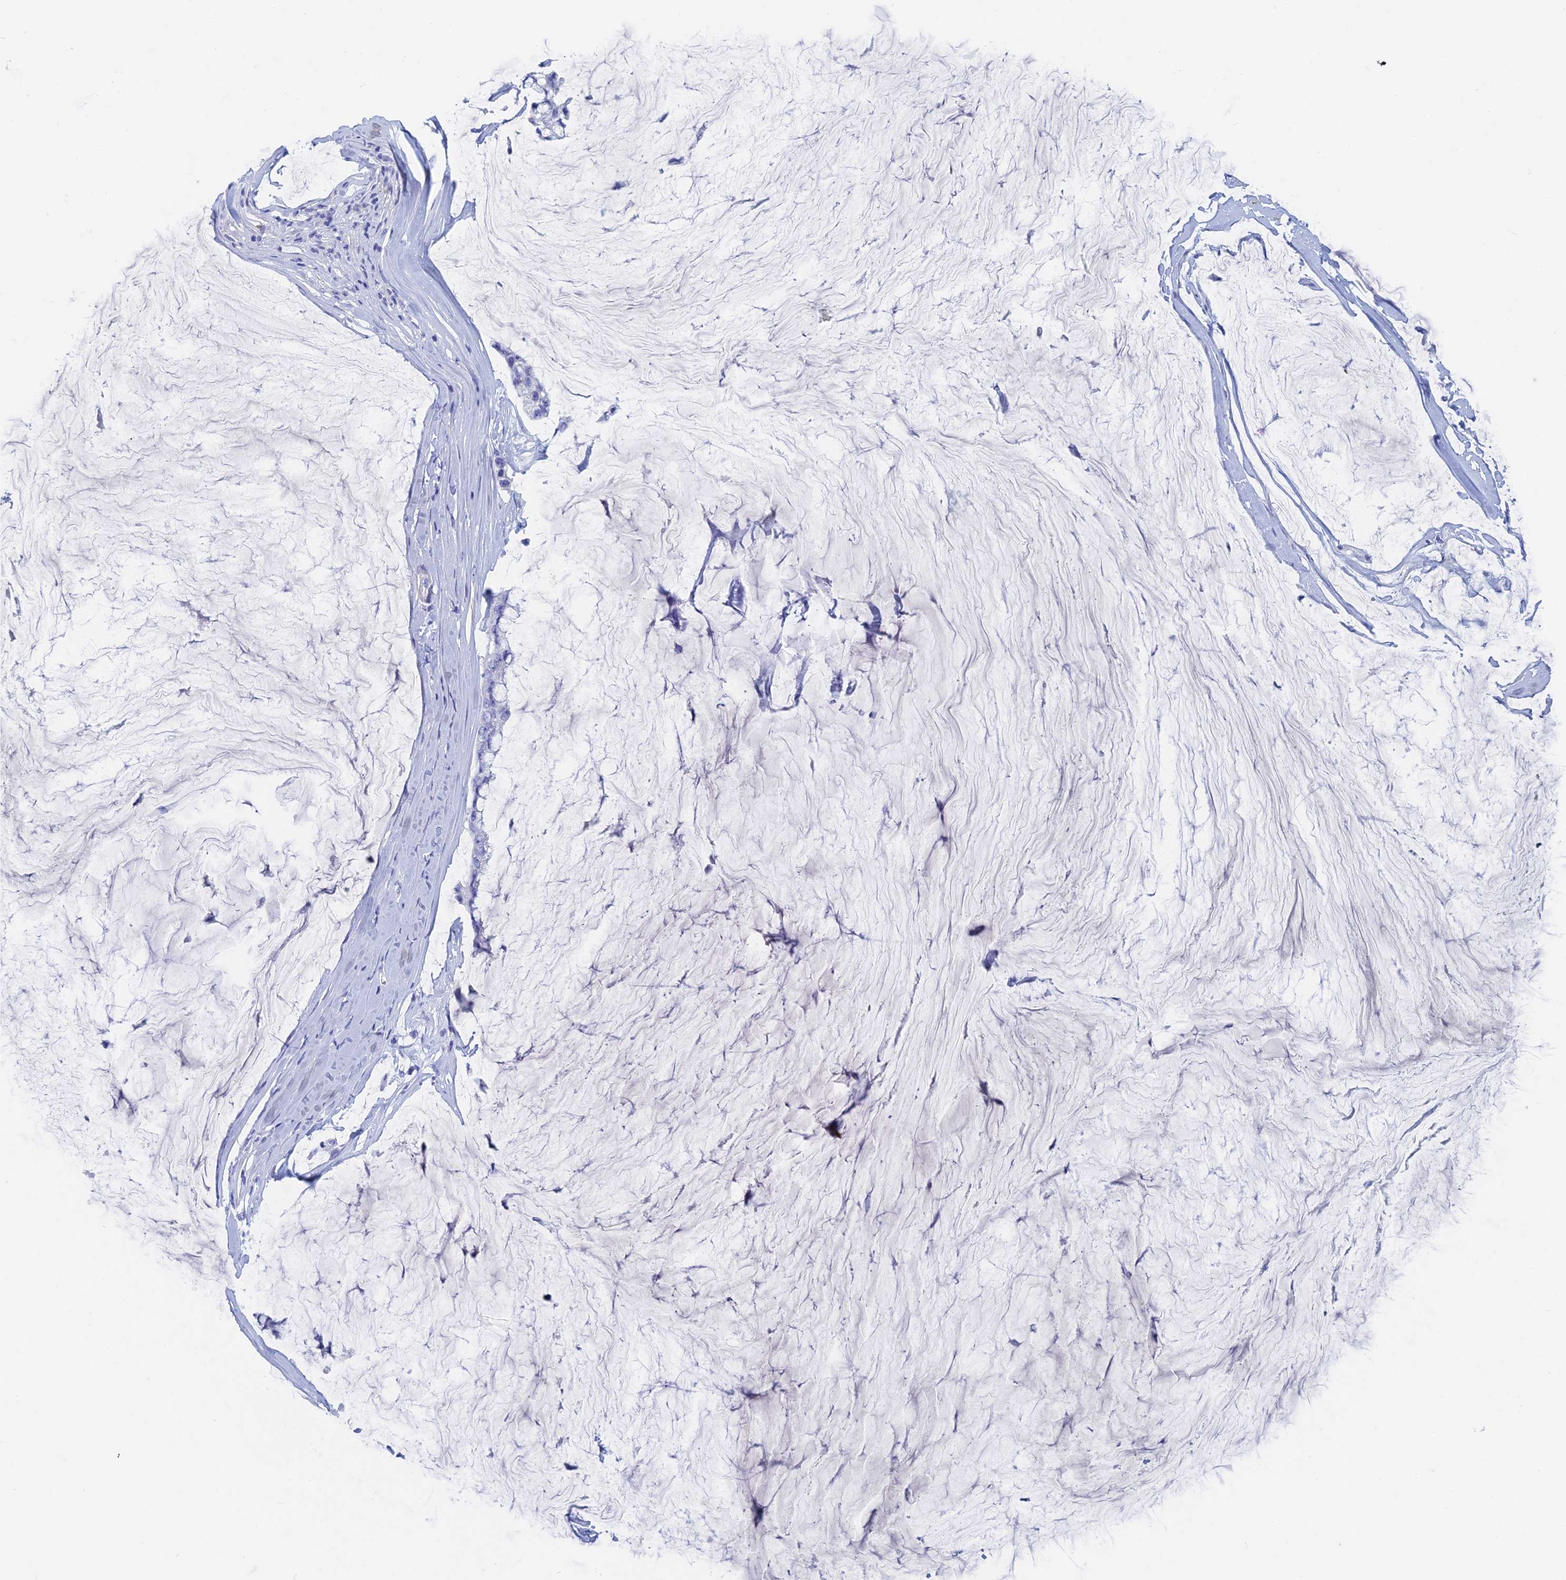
{"staining": {"intensity": "negative", "quantity": "none", "location": "none"}, "tissue": "ovarian cancer", "cell_type": "Tumor cells", "image_type": "cancer", "snomed": [{"axis": "morphology", "description": "Cystadenocarcinoma, mucinous, NOS"}, {"axis": "topography", "description": "Ovary"}], "caption": "Immunohistochemistry histopathology image of human mucinous cystadenocarcinoma (ovarian) stained for a protein (brown), which displays no positivity in tumor cells.", "gene": "KCNK18", "patient": {"sex": "female", "age": 39}}